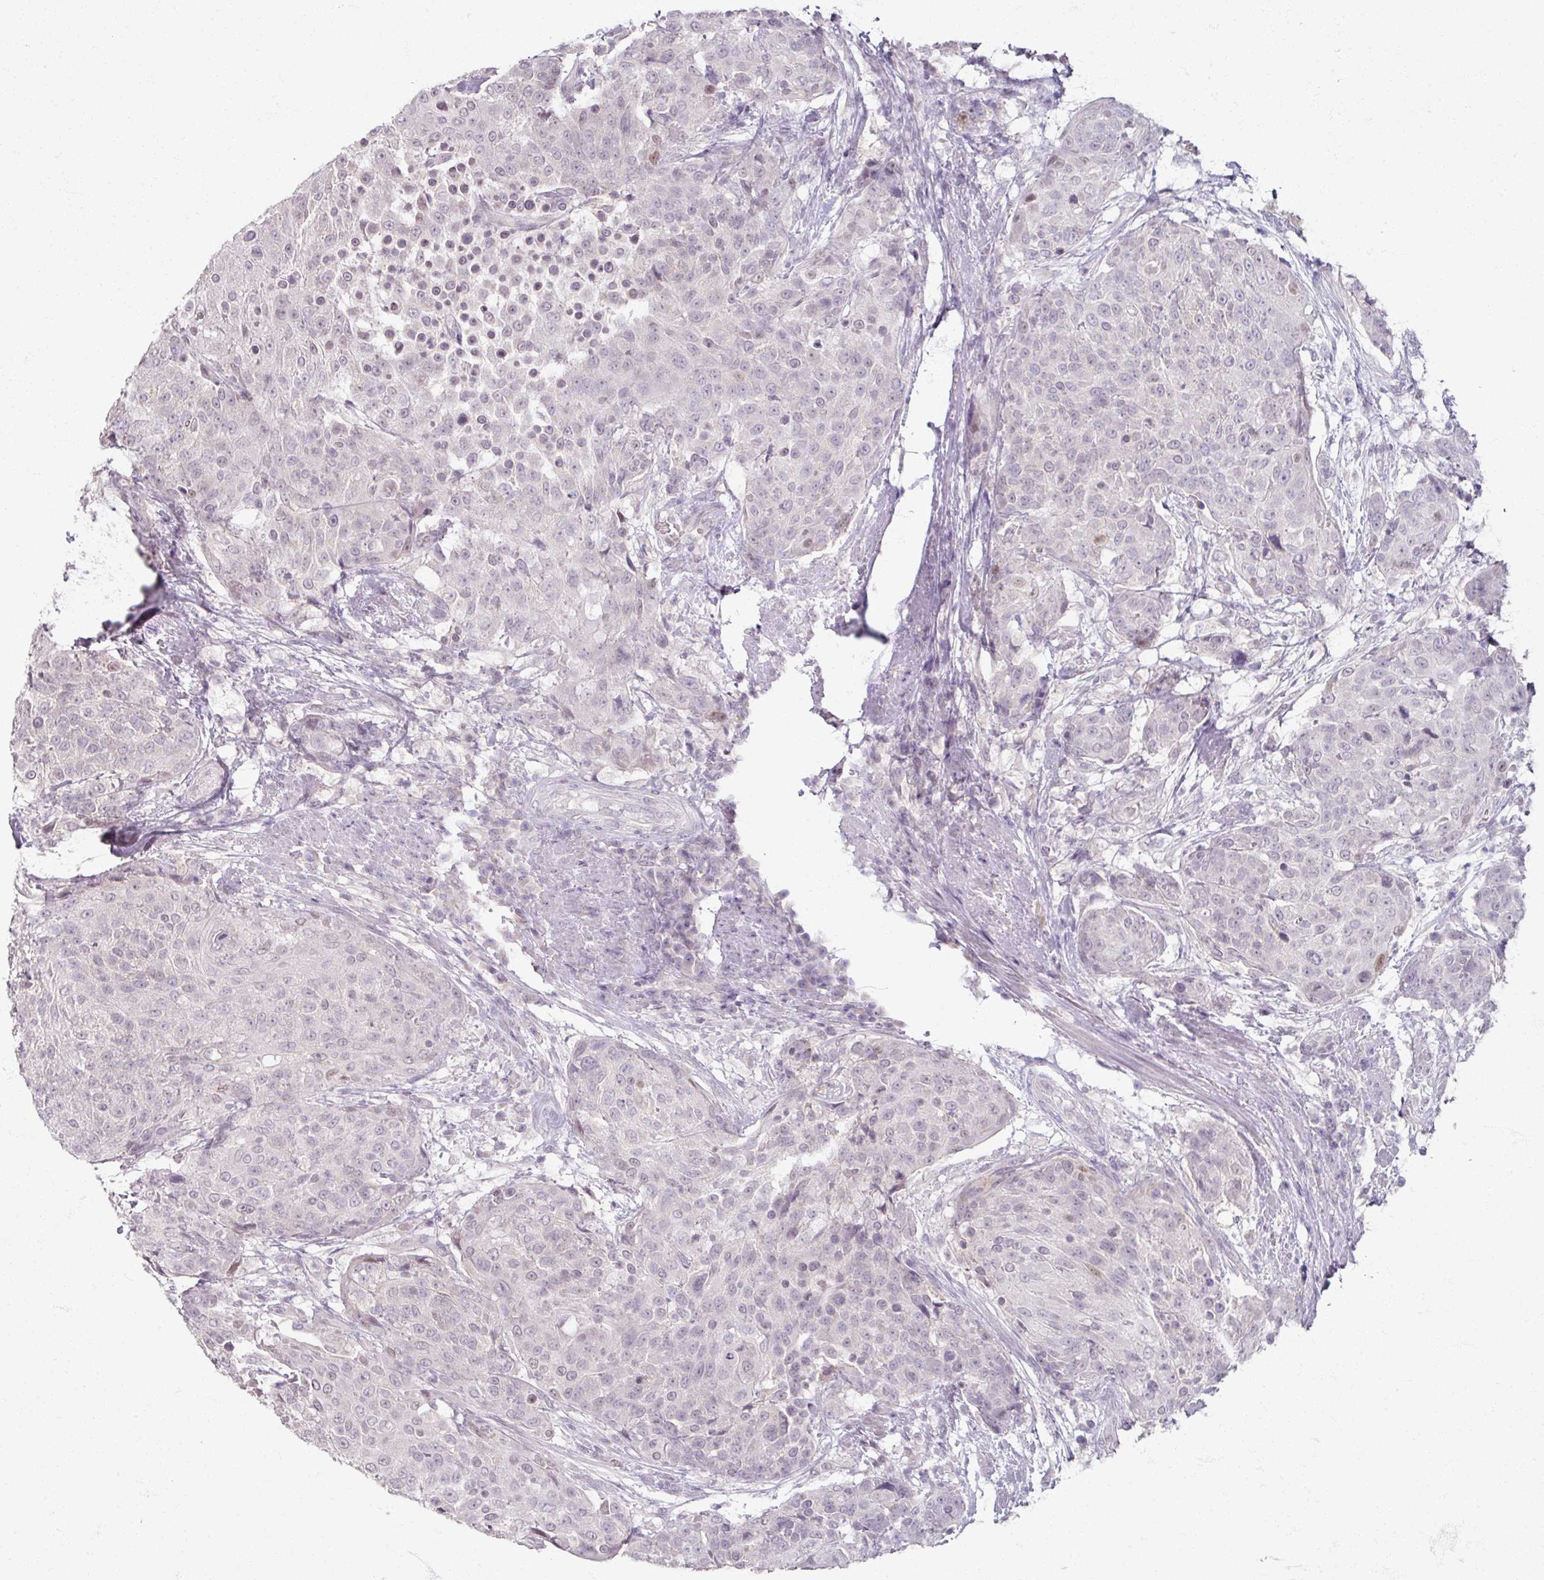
{"staining": {"intensity": "negative", "quantity": "none", "location": "none"}, "tissue": "urothelial cancer", "cell_type": "Tumor cells", "image_type": "cancer", "snomed": [{"axis": "morphology", "description": "Urothelial carcinoma, High grade"}, {"axis": "topography", "description": "Urinary bladder"}], "caption": "Photomicrograph shows no protein staining in tumor cells of urothelial carcinoma (high-grade) tissue.", "gene": "SOX11", "patient": {"sex": "female", "age": 63}}